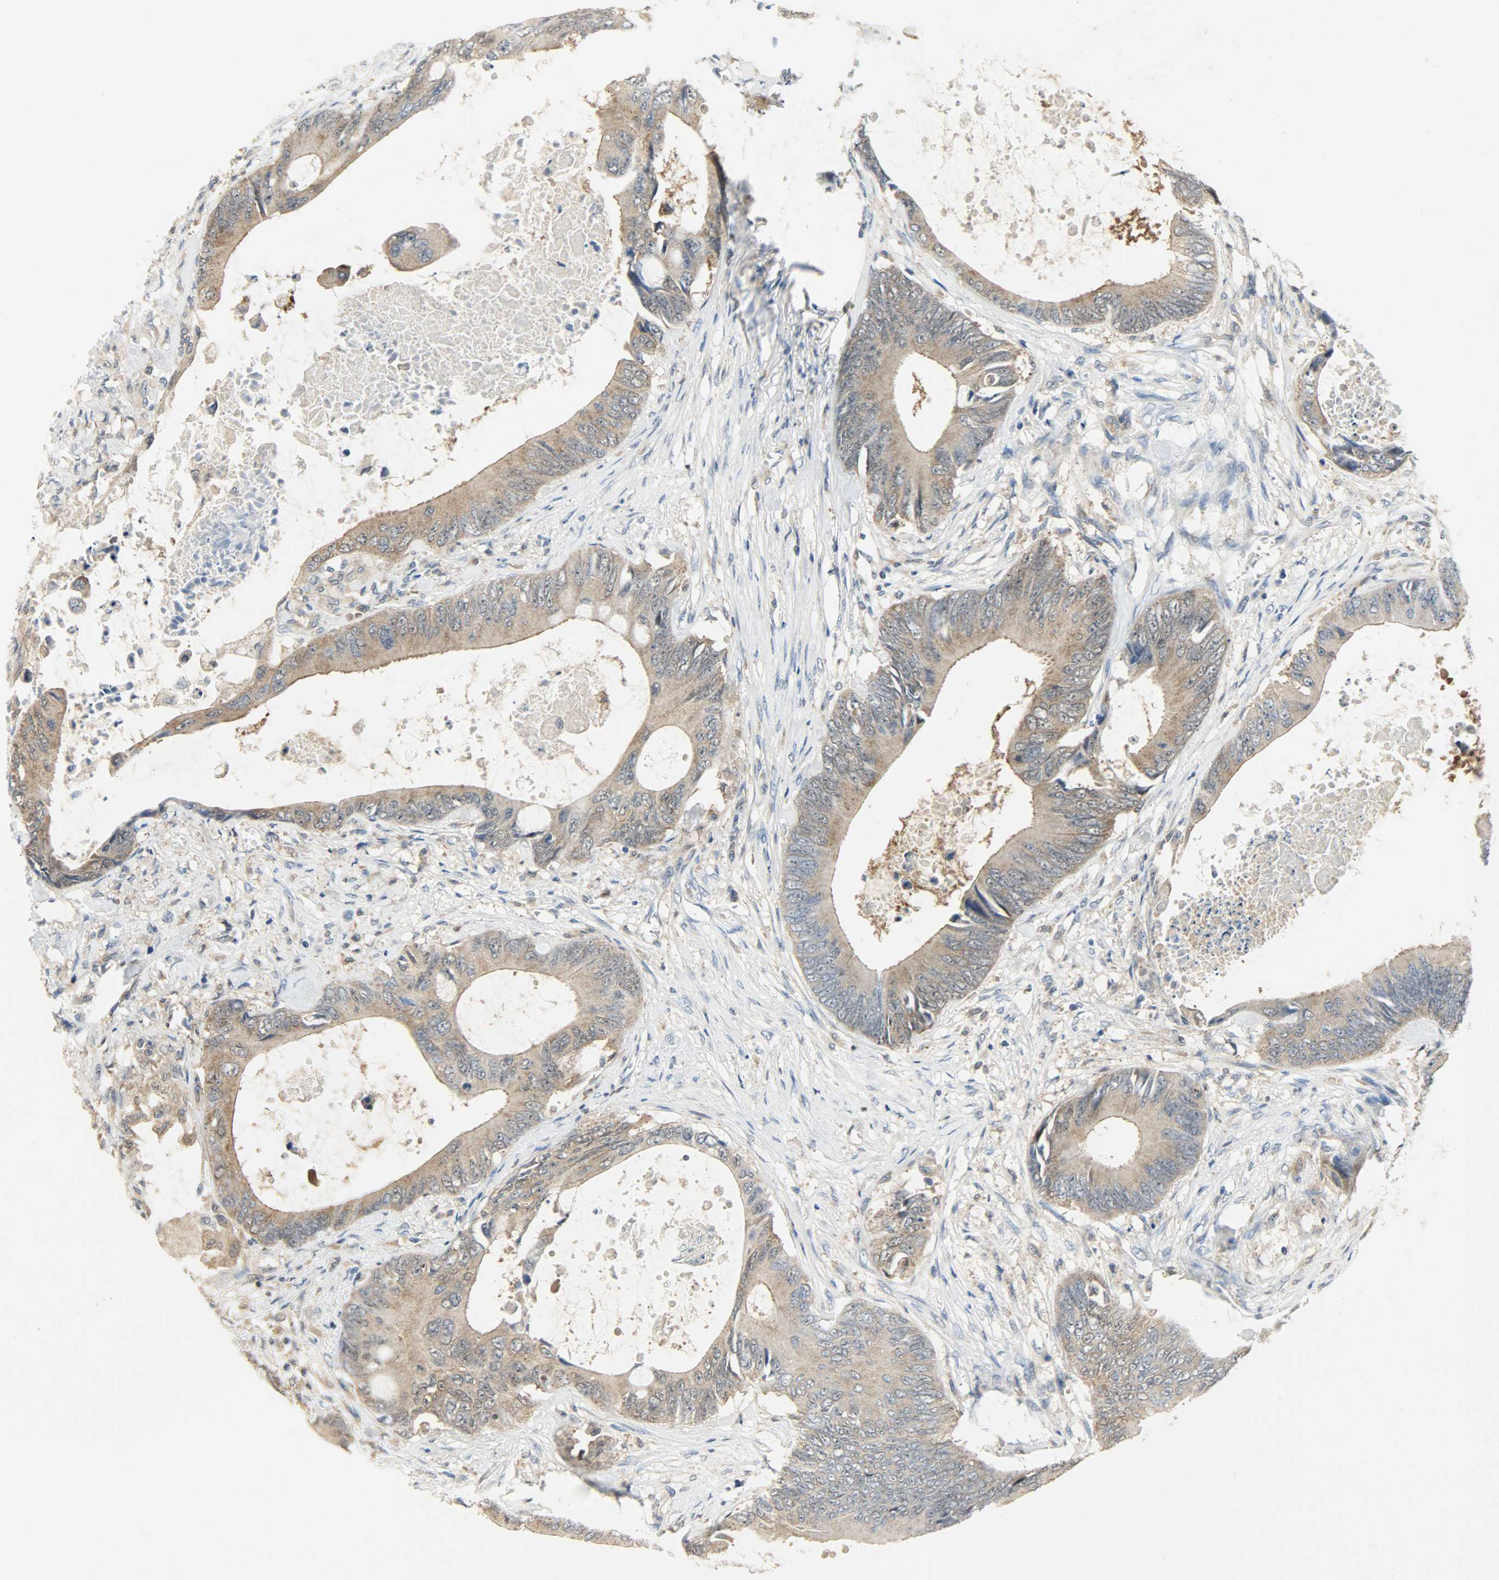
{"staining": {"intensity": "moderate", "quantity": ">75%", "location": "cytoplasmic/membranous"}, "tissue": "colorectal cancer", "cell_type": "Tumor cells", "image_type": "cancer", "snomed": [{"axis": "morphology", "description": "Normal tissue, NOS"}, {"axis": "morphology", "description": "Adenocarcinoma, NOS"}, {"axis": "topography", "description": "Rectum"}, {"axis": "topography", "description": "Peripheral nerve tissue"}], "caption": "IHC histopathology image of neoplastic tissue: colorectal cancer stained using immunohistochemistry (IHC) displays medium levels of moderate protein expression localized specifically in the cytoplasmic/membranous of tumor cells, appearing as a cytoplasmic/membranous brown color.", "gene": "TRIM21", "patient": {"sex": "female", "age": 77}}